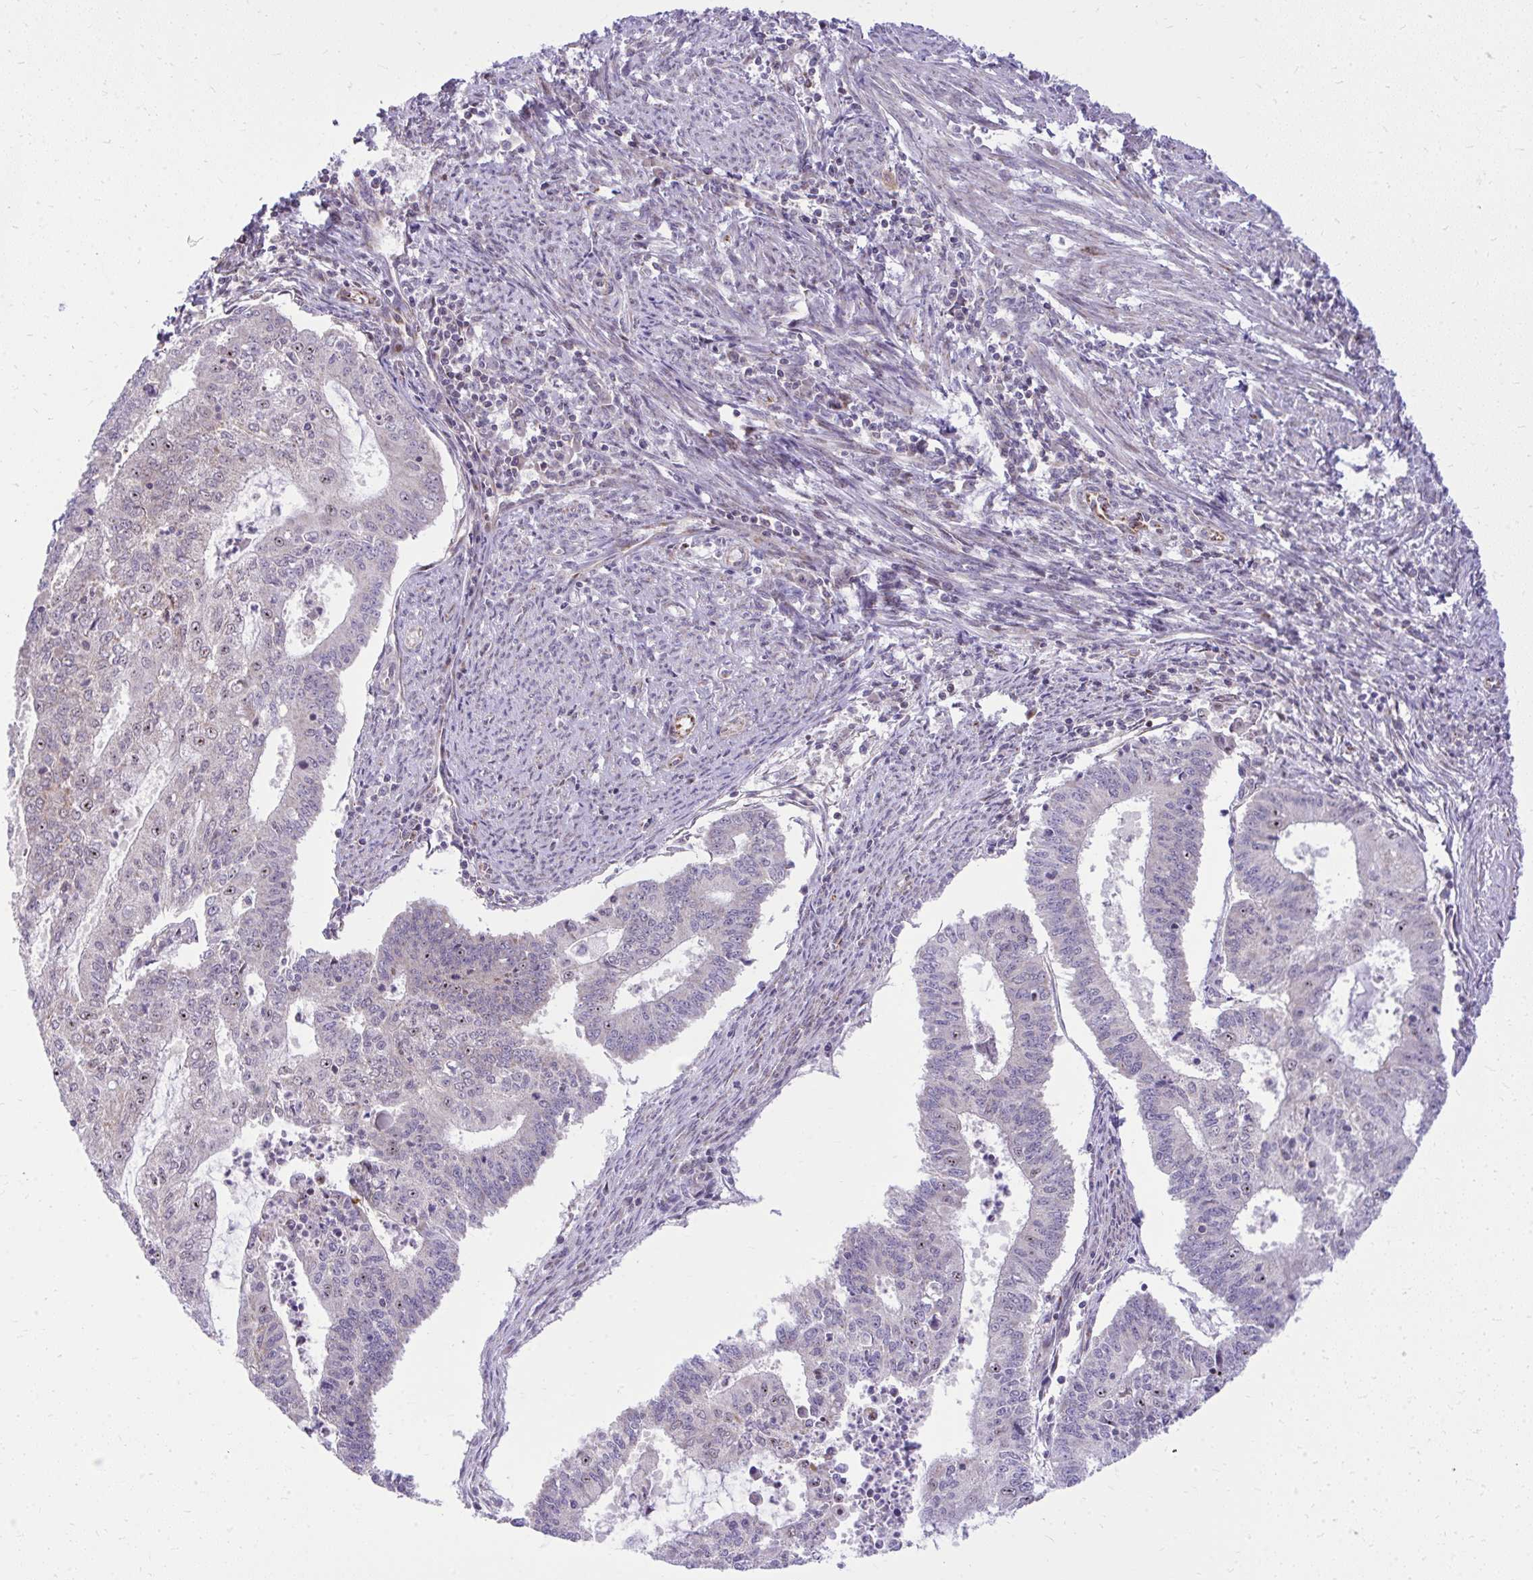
{"staining": {"intensity": "negative", "quantity": "none", "location": "none"}, "tissue": "endometrial cancer", "cell_type": "Tumor cells", "image_type": "cancer", "snomed": [{"axis": "morphology", "description": "Adenocarcinoma, NOS"}, {"axis": "topography", "description": "Endometrium"}], "caption": "A micrograph of endometrial cancer stained for a protein shows no brown staining in tumor cells.", "gene": "GPRIN3", "patient": {"sex": "female", "age": 61}}